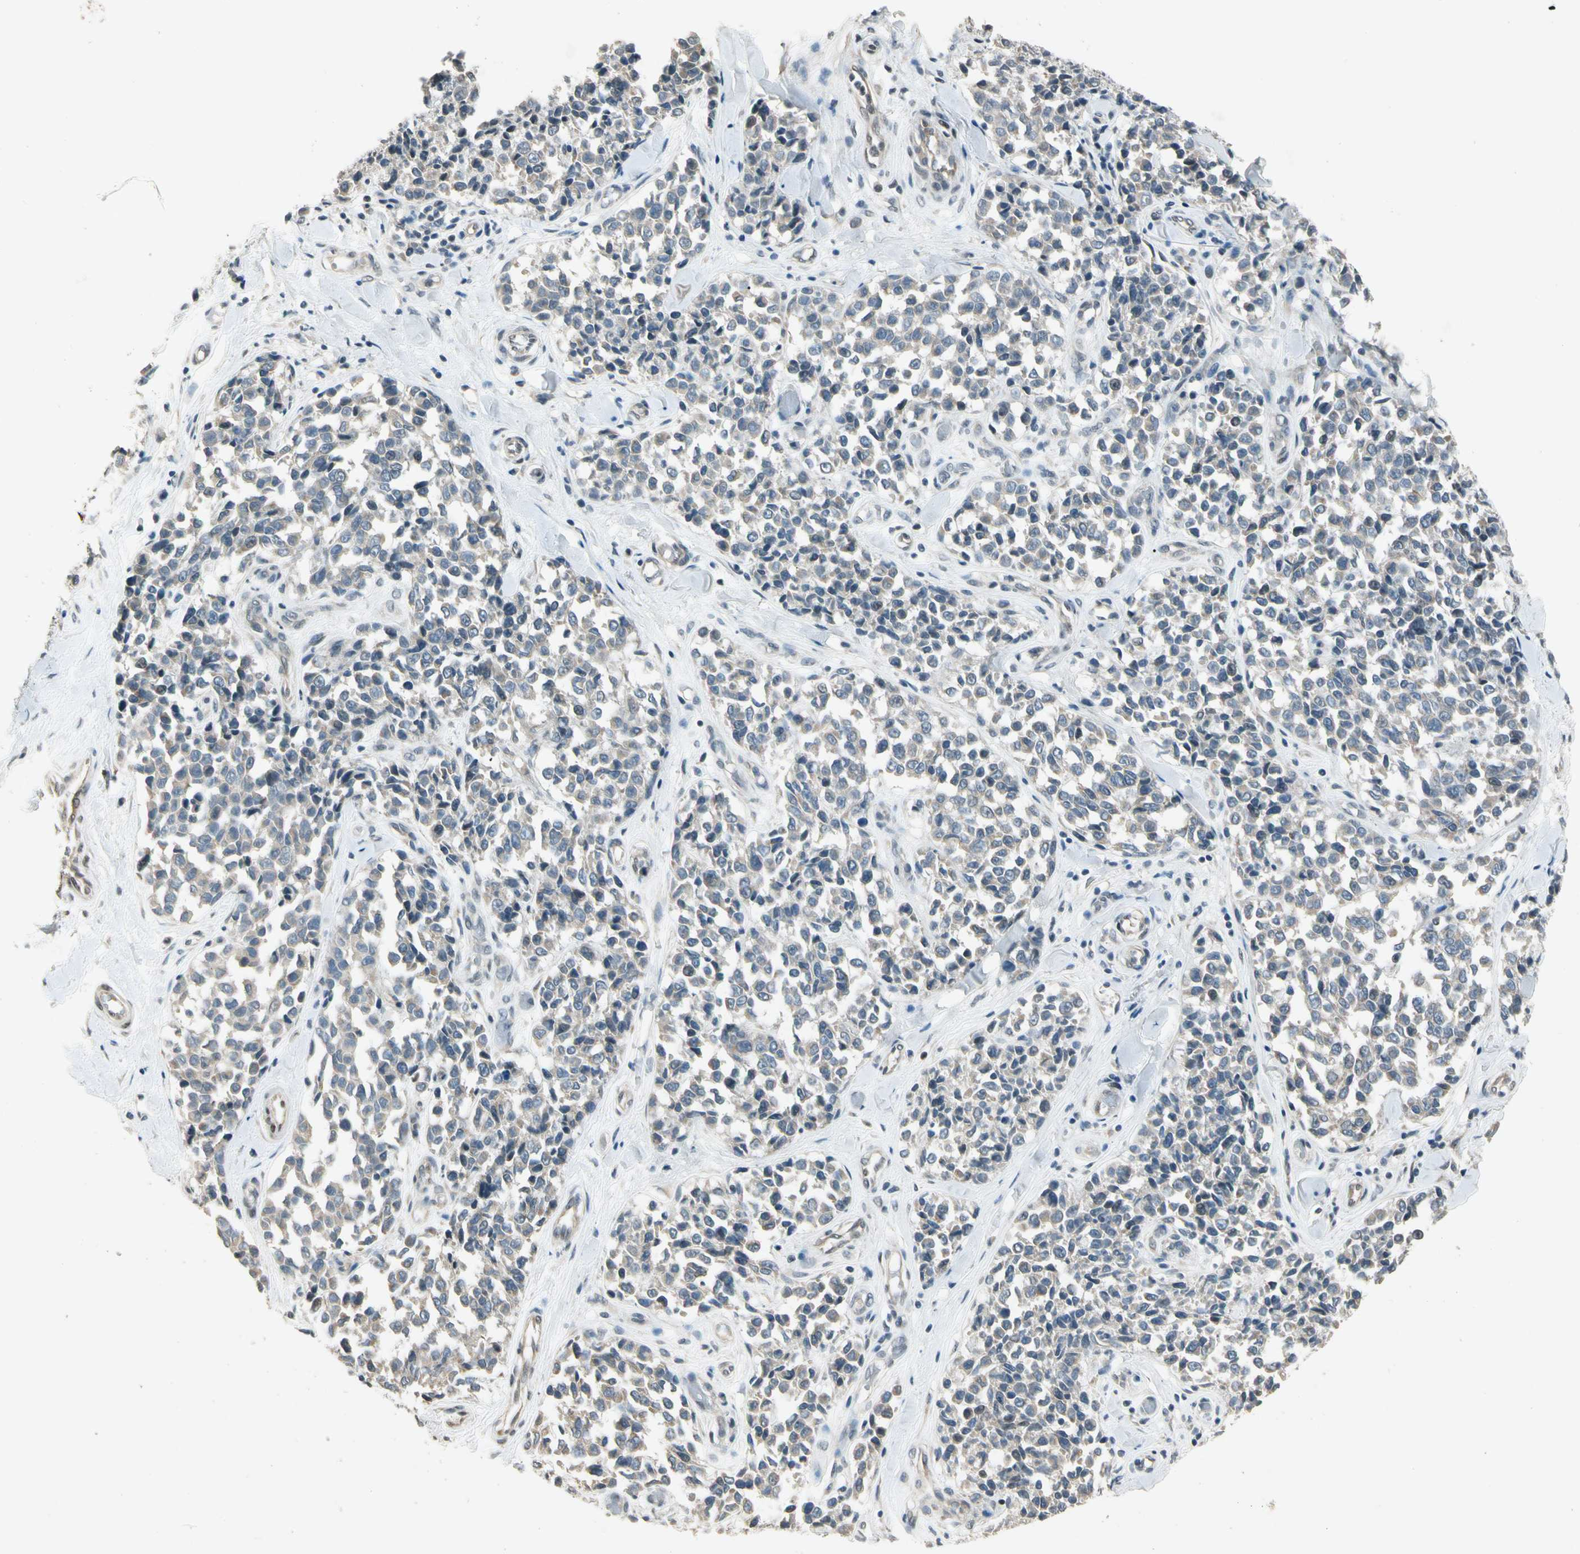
{"staining": {"intensity": "weak", "quantity": ">75%", "location": "cytoplasmic/membranous"}, "tissue": "melanoma", "cell_type": "Tumor cells", "image_type": "cancer", "snomed": [{"axis": "morphology", "description": "Malignant melanoma, NOS"}, {"axis": "topography", "description": "Skin"}], "caption": "Immunohistochemistry histopathology image of human melanoma stained for a protein (brown), which exhibits low levels of weak cytoplasmic/membranous positivity in about >75% of tumor cells.", "gene": "ZBTB4", "patient": {"sex": "female", "age": 64}}